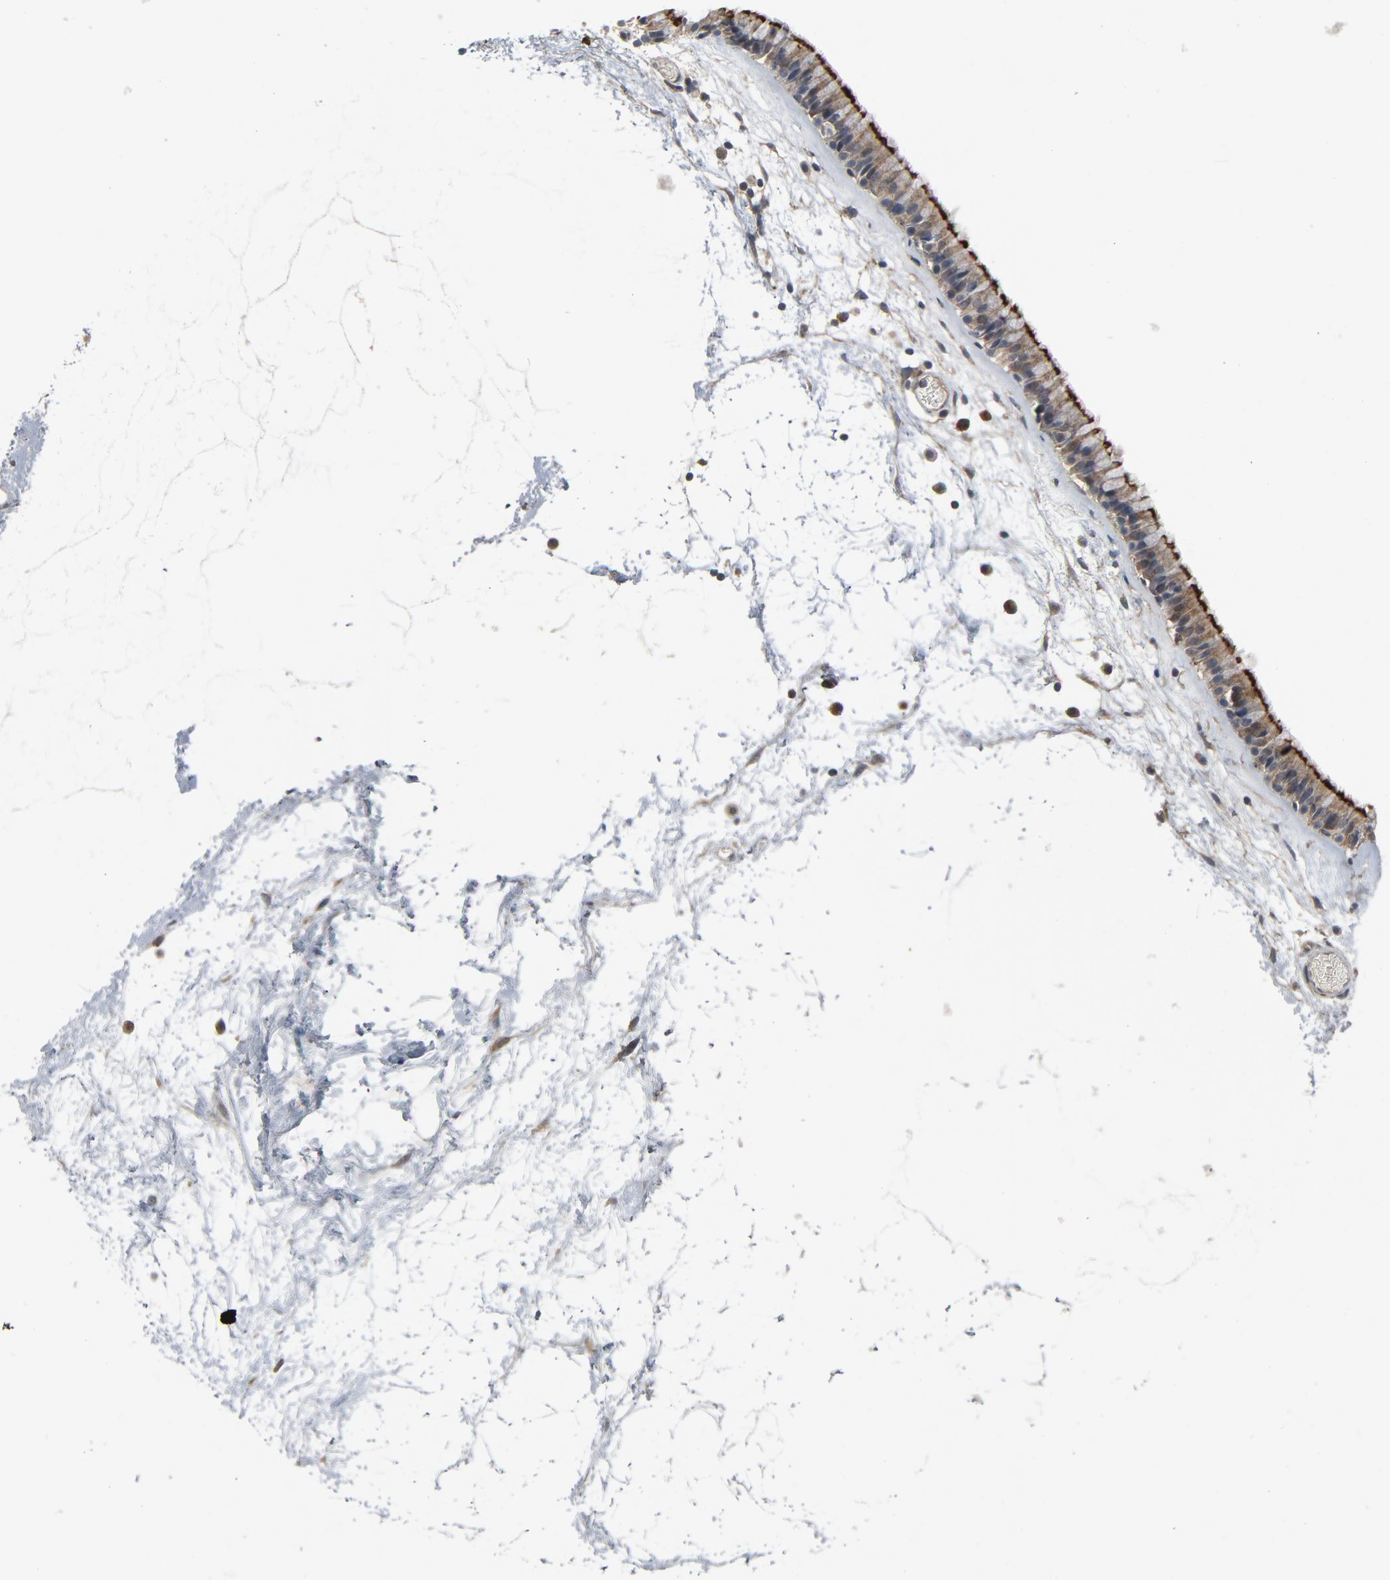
{"staining": {"intensity": "strong", "quantity": ">75%", "location": "cytoplasmic/membranous"}, "tissue": "nasopharynx", "cell_type": "Respiratory epithelial cells", "image_type": "normal", "snomed": [{"axis": "morphology", "description": "Normal tissue, NOS"}, {"axis": "morphology", "description": "Inflammation, NOS"}, {"axis": "topography", "description": "Nasopharynx"}], "caption": "Immunohistochemistry (IHC) (DAB) staining of normal human nasopharynx demonstrates strong cytoplasmic/membranous protein expression in approximately >75% of respiratory epithelial cells. The protein of interest is shown in brown color, while the nuclei are stained blue.", "gene": "PDZD4", "patient": {"sex": "male", "age": 48}}